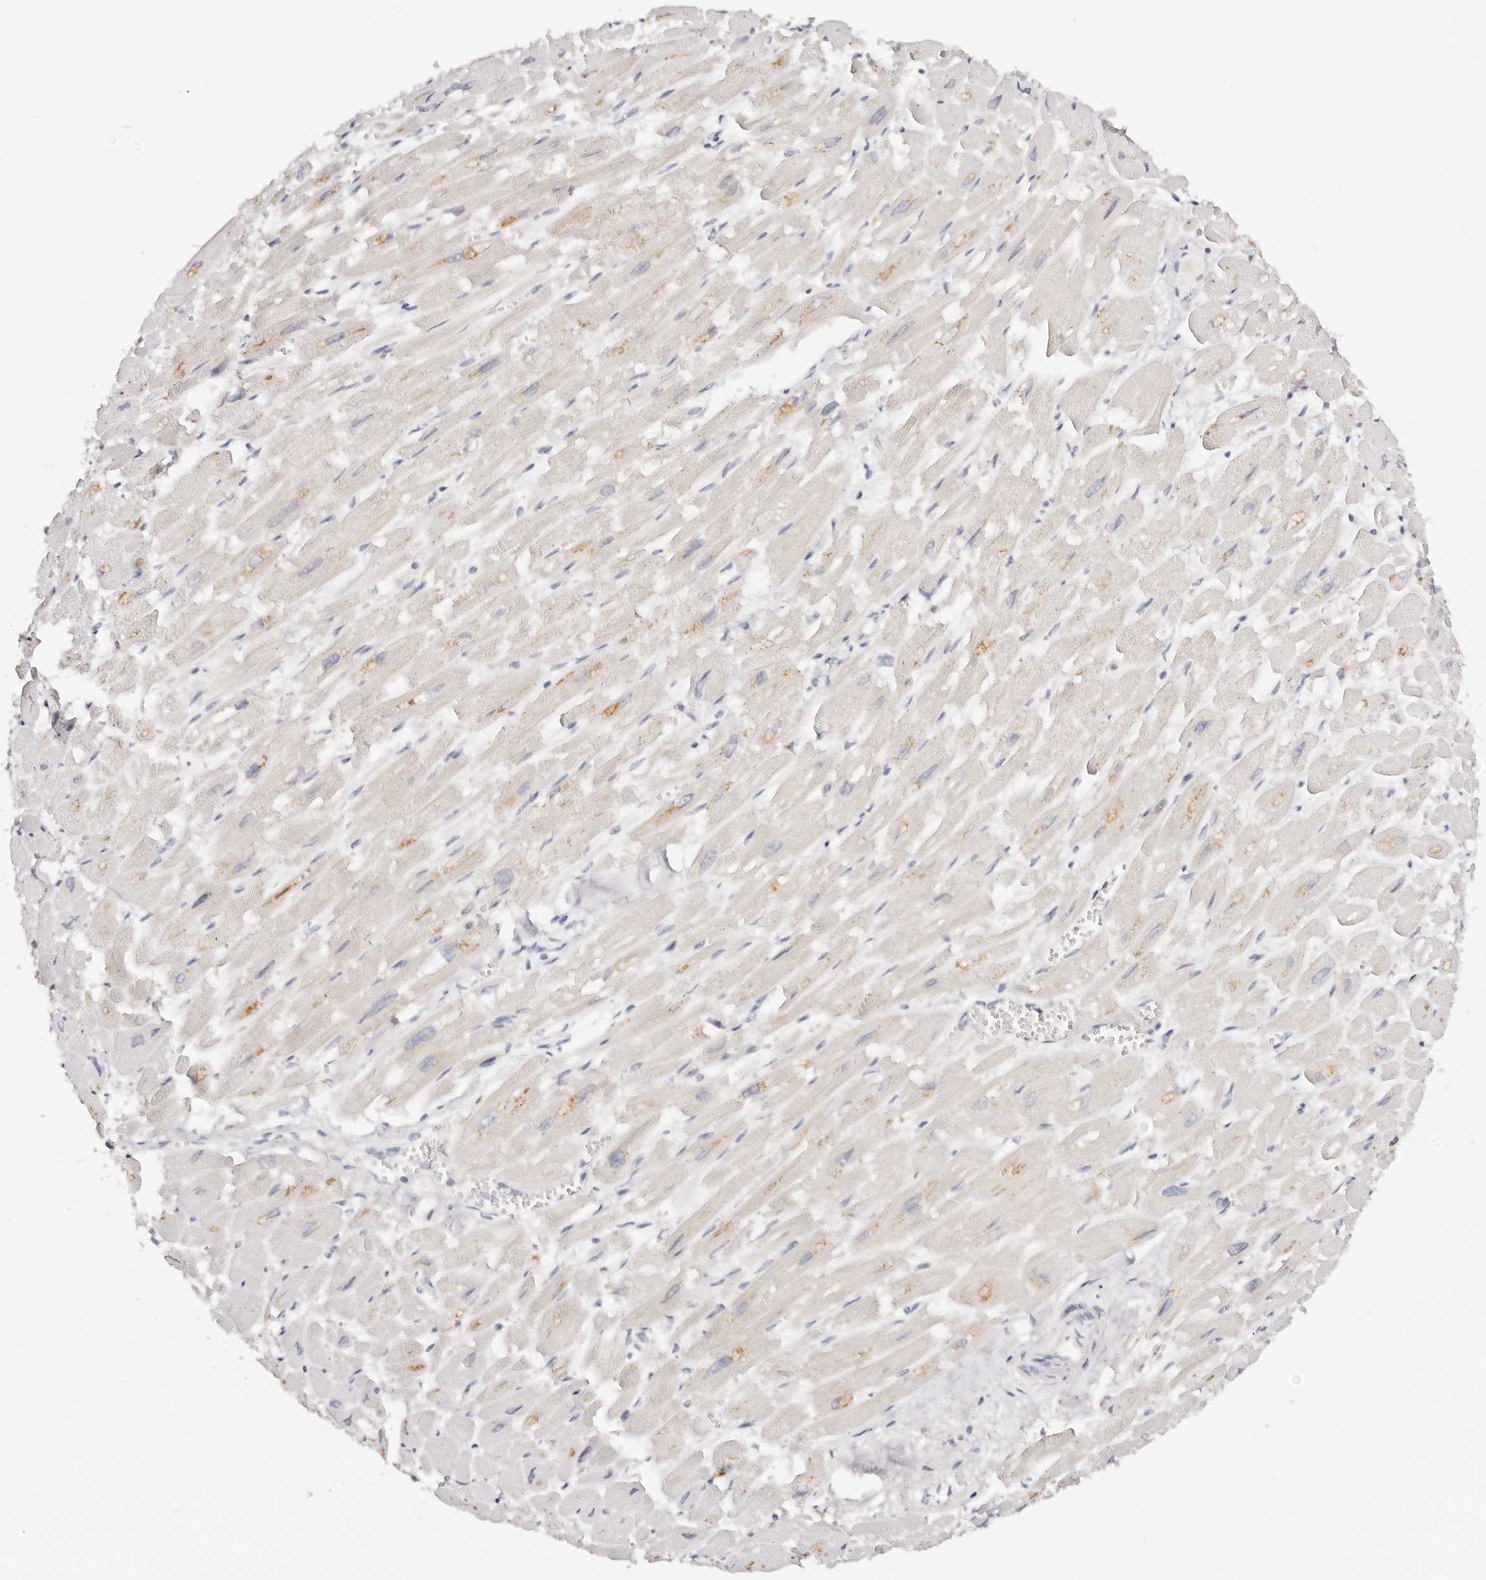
{"staining": {"intensity": "weak", "quantity": "<25%", "location": "cytoplasmic/membranous"}, "tissue": "heart muscle", "cell_type": "Cardiomyocytes", "image_type": "normal", "snomed": [{"axis": "morphology", "description": "Normal tissue, NOS"}, {"axis": "topography", "description": "Heart"}], "caption": "A photomicrograph of heart muscle stained for a protein displays no brown staining in cardiomyocytes. (DAB immunohistochemistry, high magnification).", "gene": "DNASE1", "patient": {"sex": "male", "age": 54}}